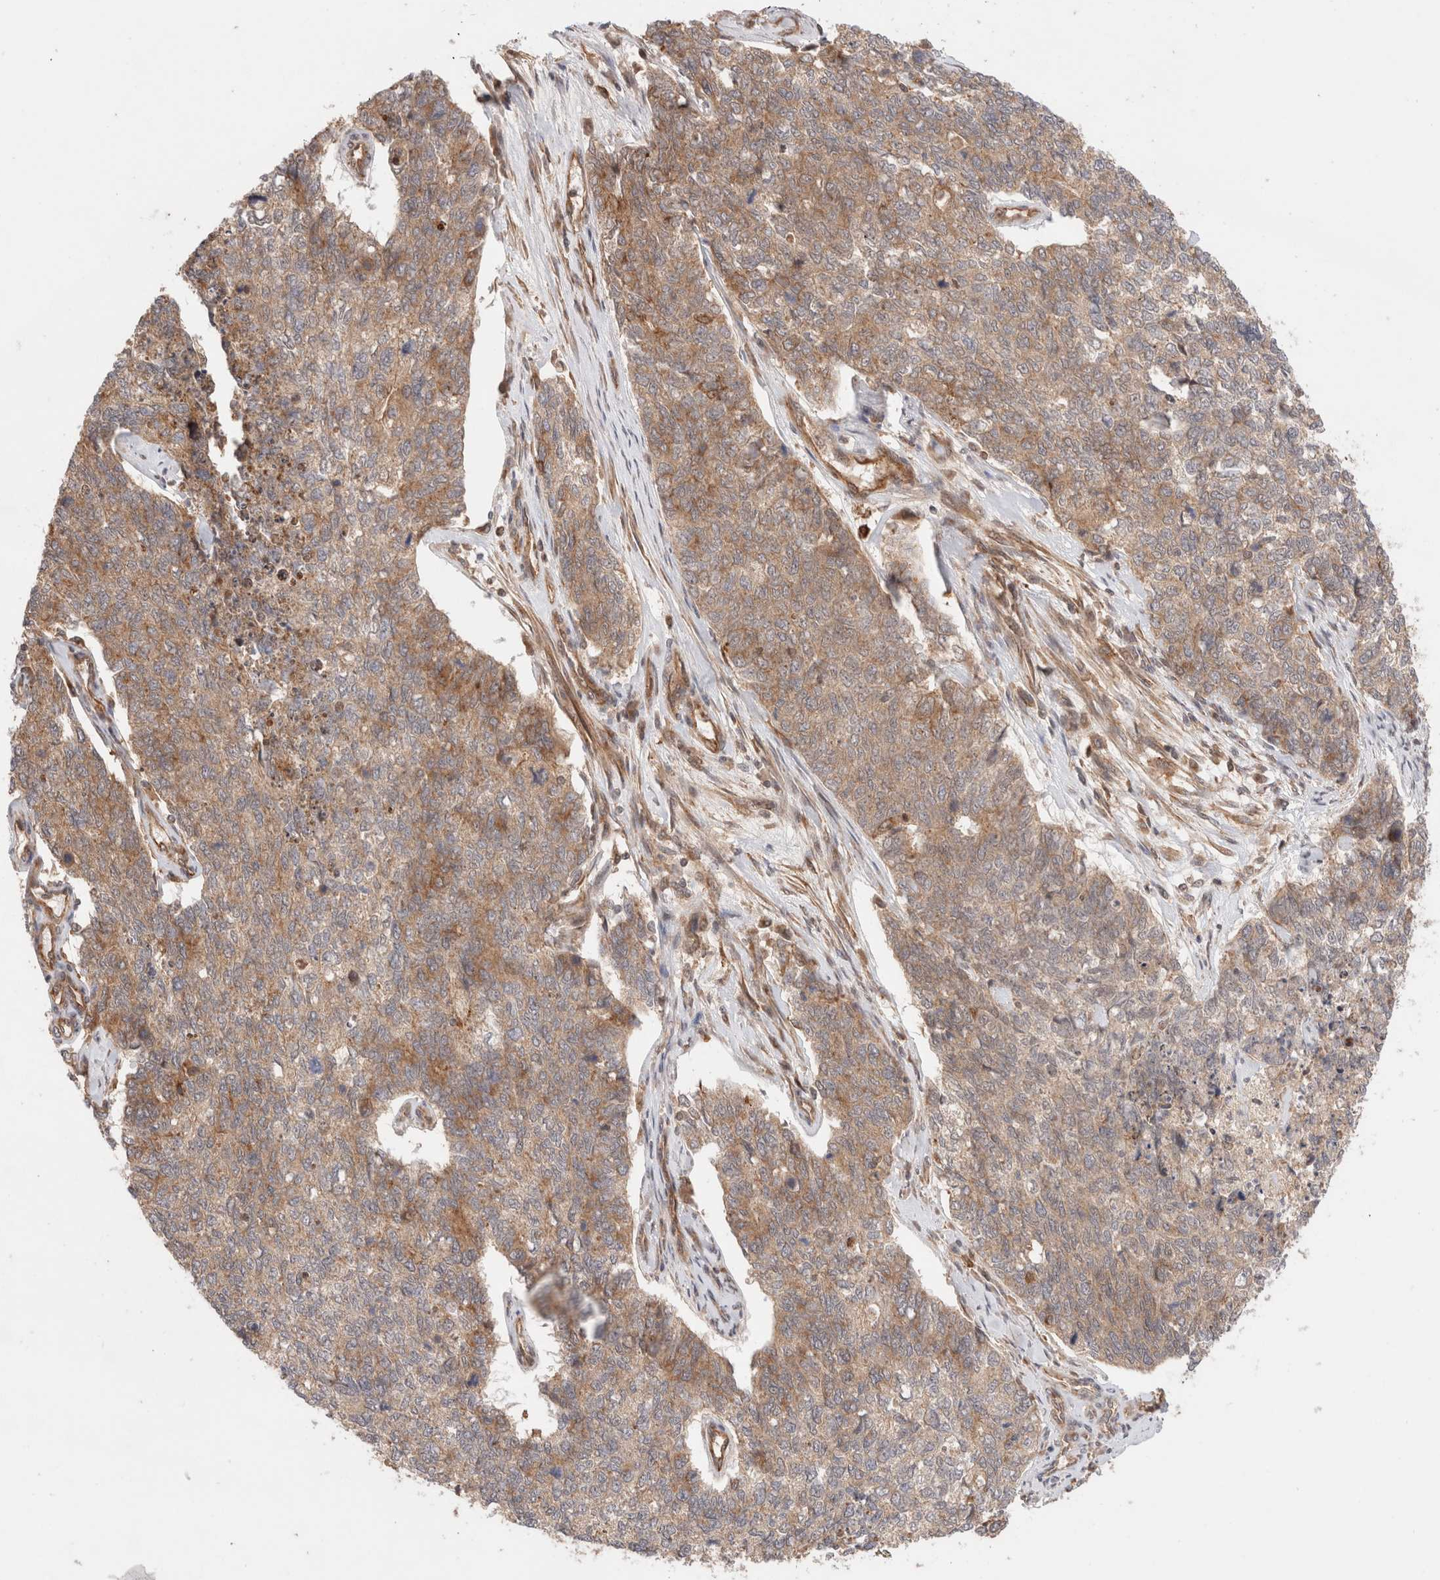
{"staining": {"intensity": "weak", "quantity": ">75%", "location": "cytoplasmic/membranous"}, "tissue": "cervical cancer", "cell_type": "Tumor cells", "image_type": "cancer", "snomed": [{"axis": "morphology", "description": "Squamous cell carcinoma, NOS"}, {"axis": "topography", "description": "Cervix"}], "caption": "IHC histopathology image of neoplastic tissue: human cervical cancer (squamous cell carcinoma) stained using immunohistochemistry (IHC) displays low levels of weak protein expression localized specifically in the cytoplasmic/membranous of tumor cells, appearing as a cytoplasmic/membranous brown color.", "gene": "SIKE1", "patient": {"sex": "female", "age": 63}}